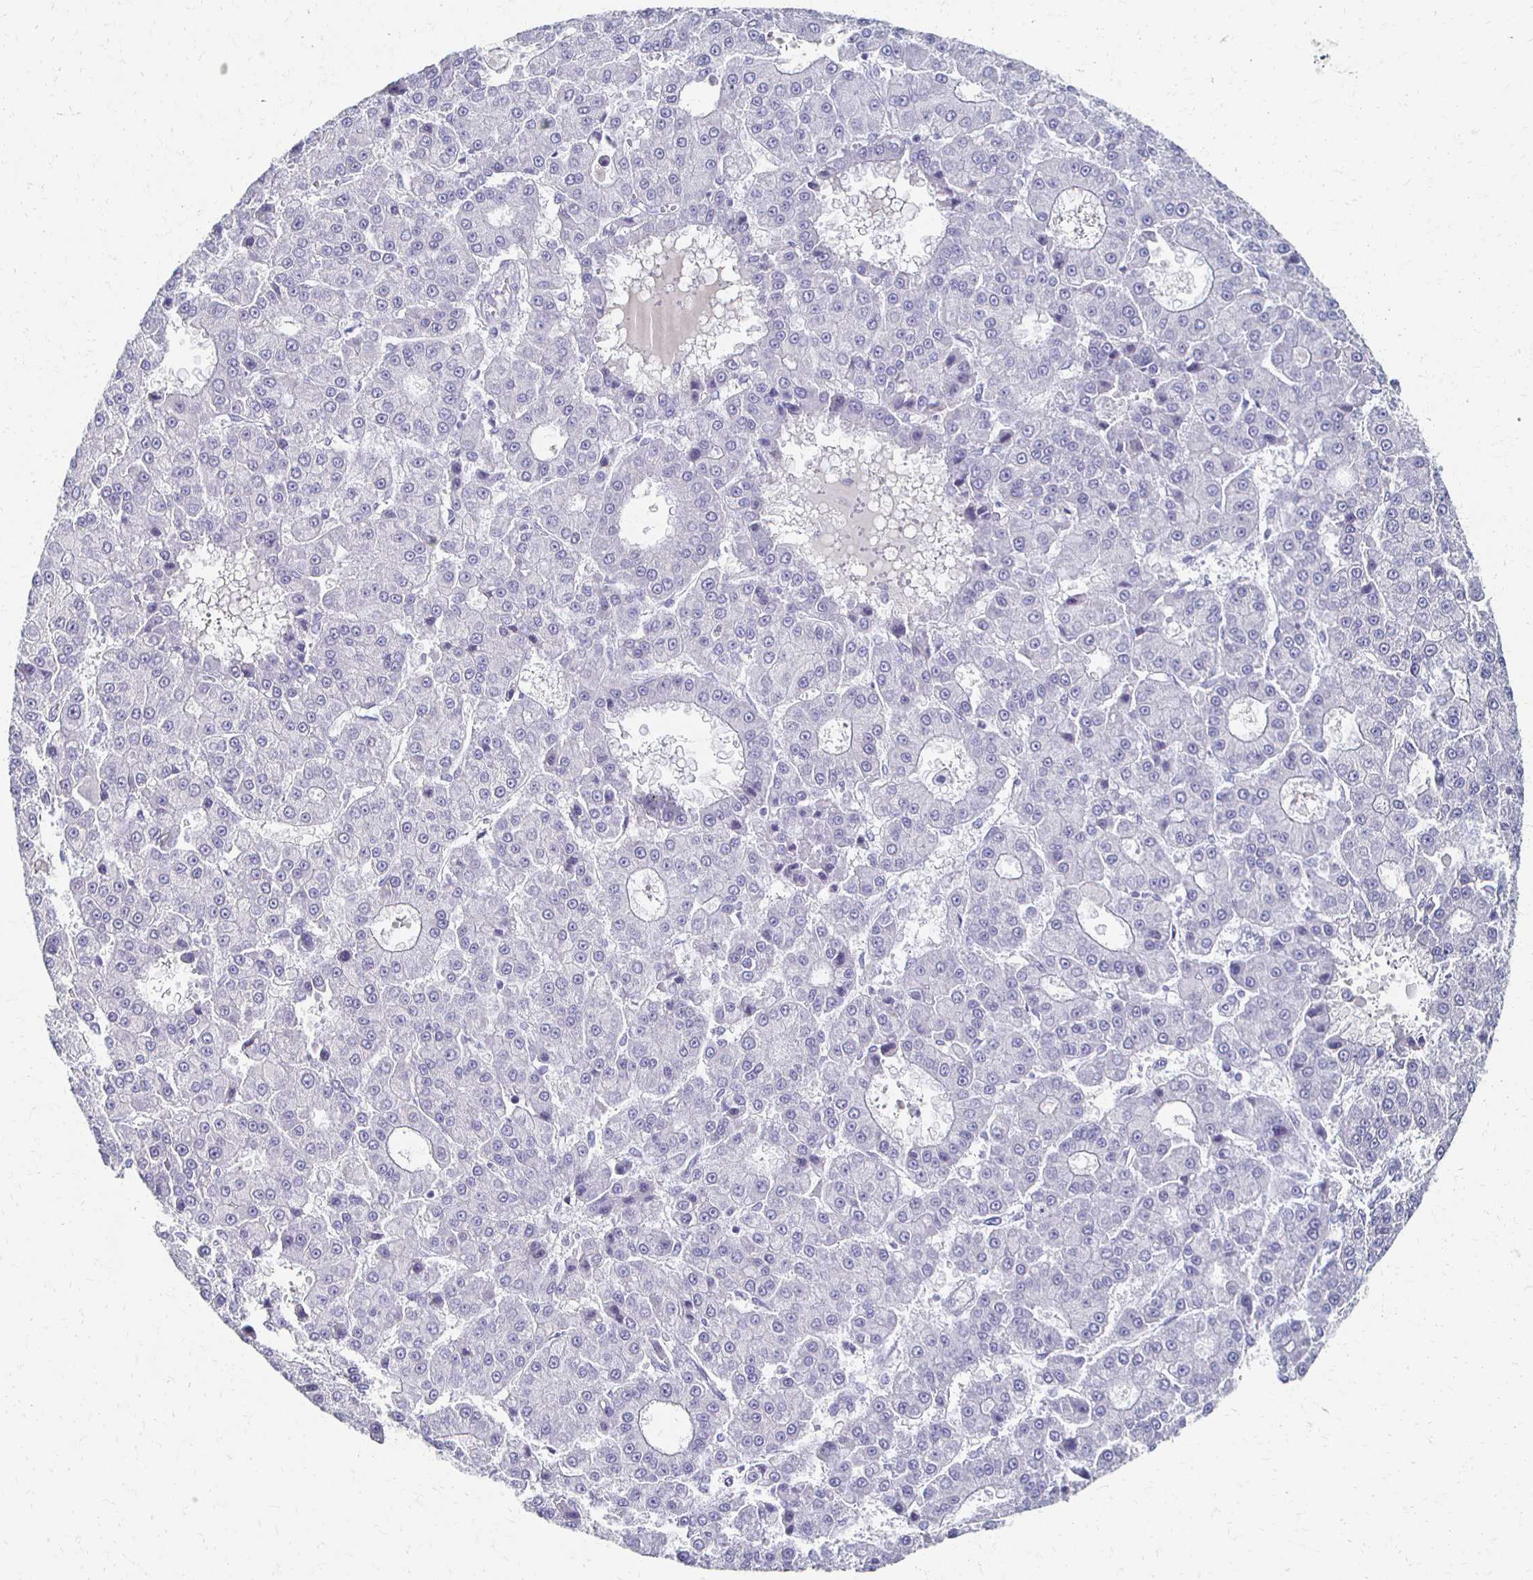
{"staining": {"intensity": "negative", "quantity": "none", "location": "none"}, "tissue": "liver cancer", "cell_type": "Tumor cells", "image_type": "cancer", "snomed": [{"axis": "morphology", "description": "Carcinoma, Hepatocellular, NOS"}, {"axis": "topography", "description": "Liver"}], "caption": "The micrograph reveals no significant positivity in tumor cells of hepatocellular carcinoma (liver).", "gene": "CXCR2", "patient": {"sex": "male", "age": 70}}